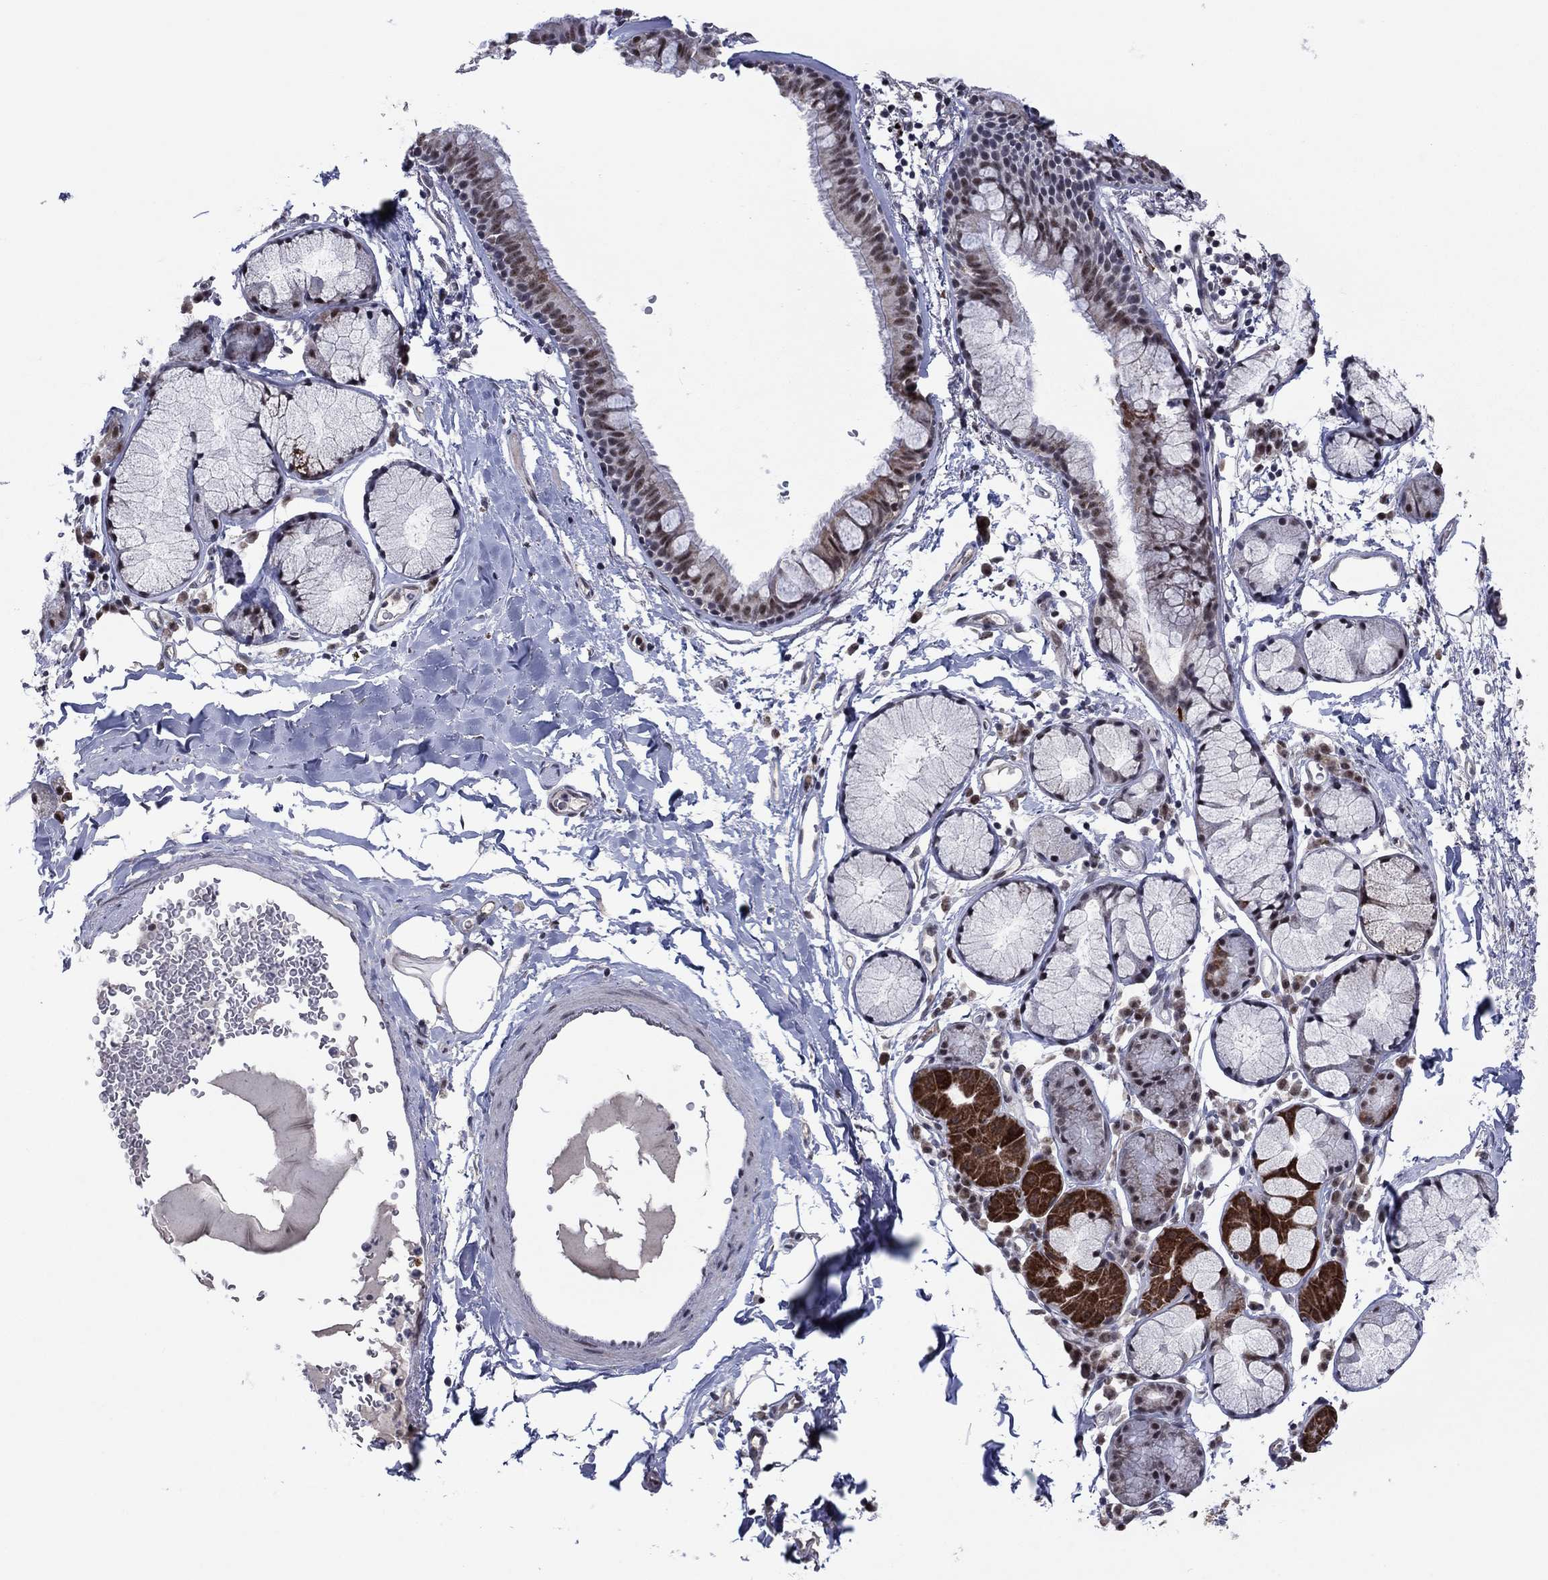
{"staining": {"intensity": "moderate", "quantity": "<25%", "location": "nuclear"}, "tissue": "bronchus", "cell_type": "Respiratory epithelial cells", "image_type": "normal", "snomed": [{"axis": "morphology", "description": "Normal tissue, NOS"}, {"axis": "morphology", "description": "Squamous cell carcinoma, NOS"}, {"axis": "topography", "description": "Cartilage tissue"}, {"axis": "topography", "description": "Bronchus"}], "caption": "A high-resolution micrograph shows immunohistochemistry staining of benign bronchus, which displays moderate nuclear expression in about <25% of respiratory epithelial cells. The staining is performed using DAB brown chromogen to label protein expression. The nuclei are counter-stained blue using hematoxylin.", "gene": "CDCA5", "patient": {"sex": "male", "age": 72}}